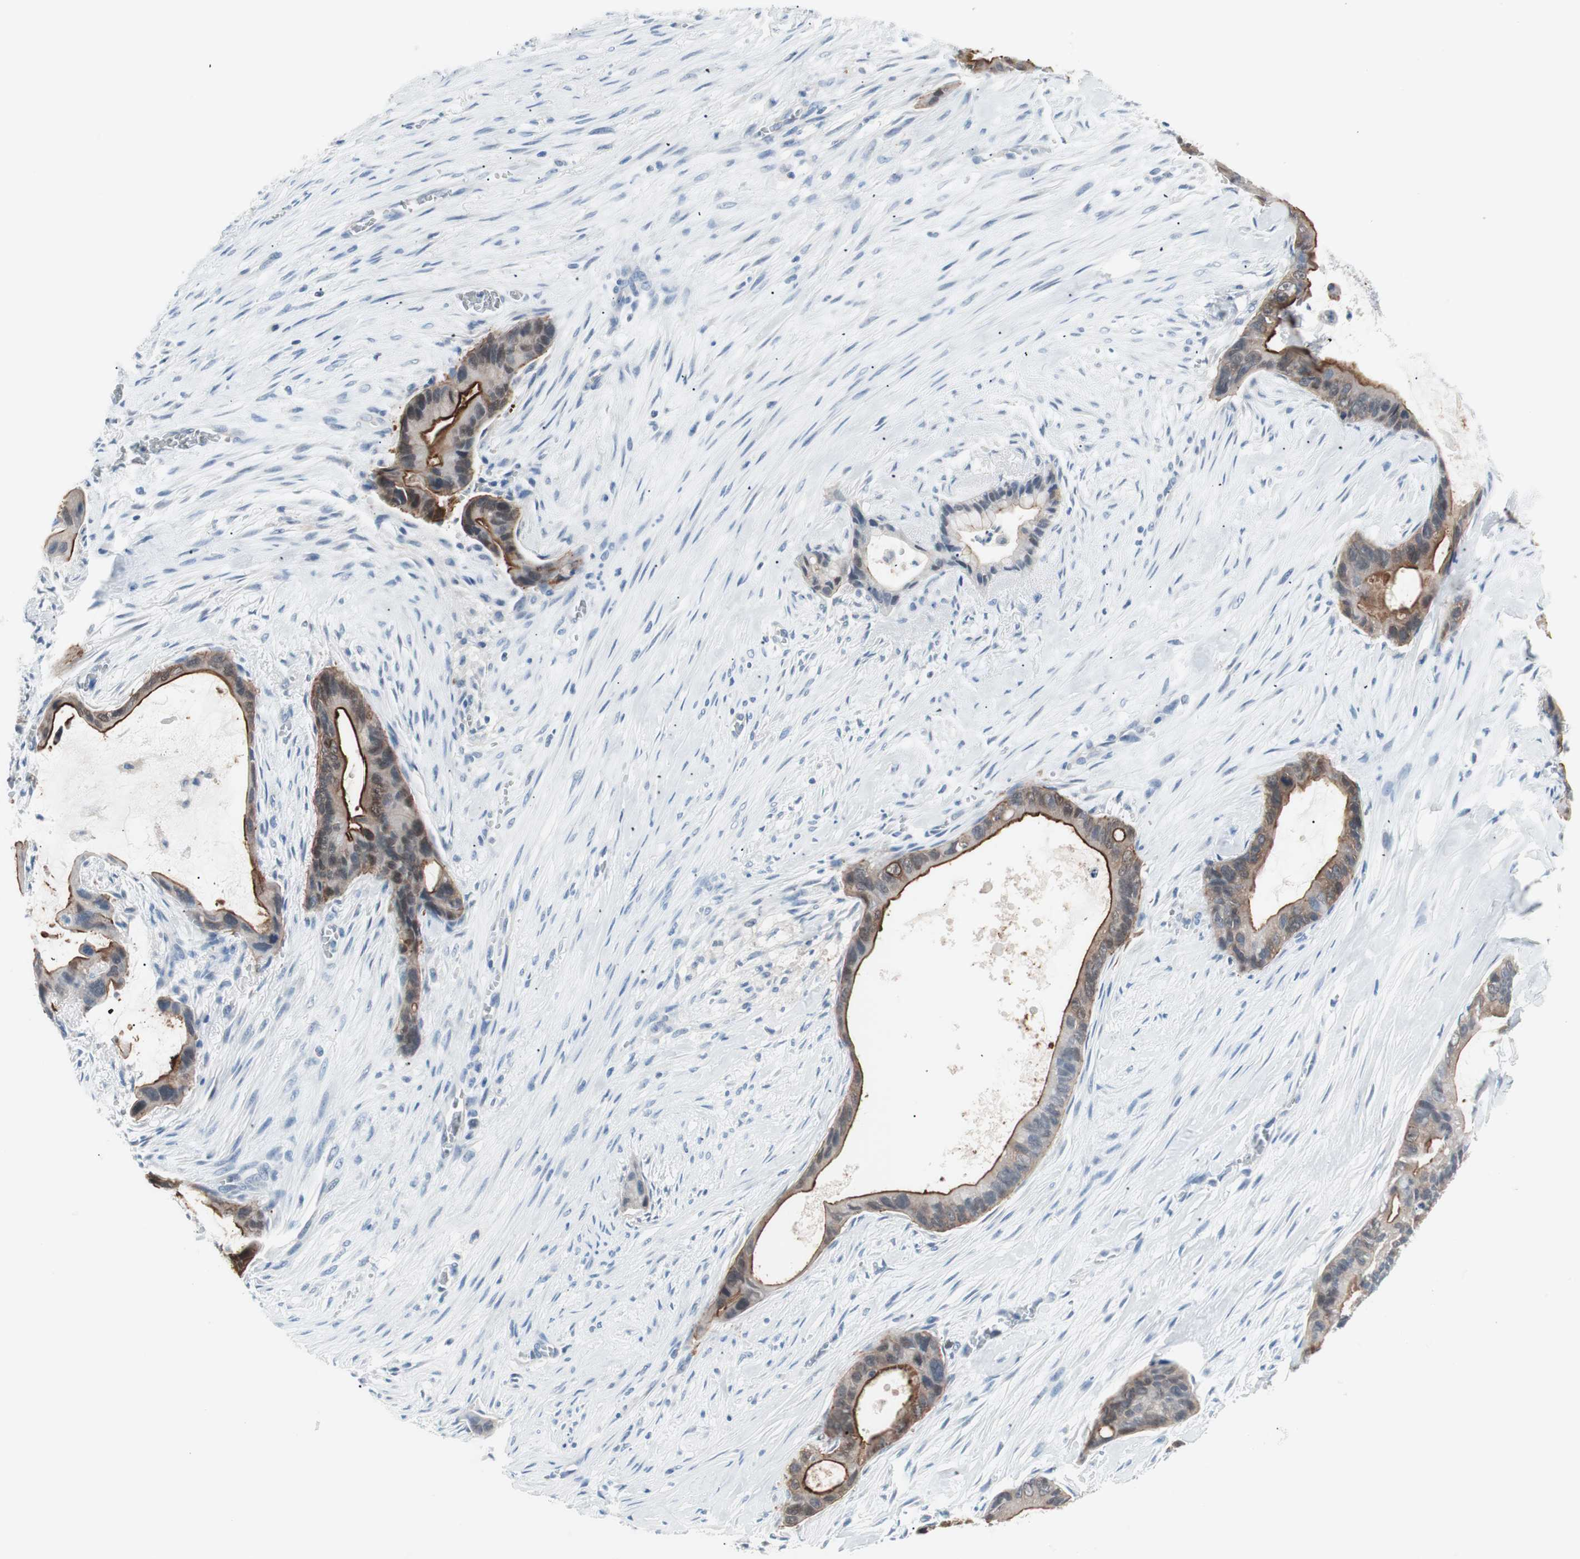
{"staining": {"intensity": "strong", "quantity": "25%-75%", "location": "cytoplasmic/membranous"}, "tissue": "liver cancer", "cell_type": "Tumor cells", "image_type": "cancer", "snomed": [{"axis": "morphology", "description": "Cholangiocarcinoma"}, {"axis": "topography", "description": "Liver"}], "caption": "Tumor cells demonstrate high levels of strong cytoplasmic/membranous staining in approximately 25%-75% of cells in liver cancer. Ihc stains the protein of interest in brown and the nuclei are stained blue.", "gene": "VIL1", "patient": {"sex": "female", "age": 55}}